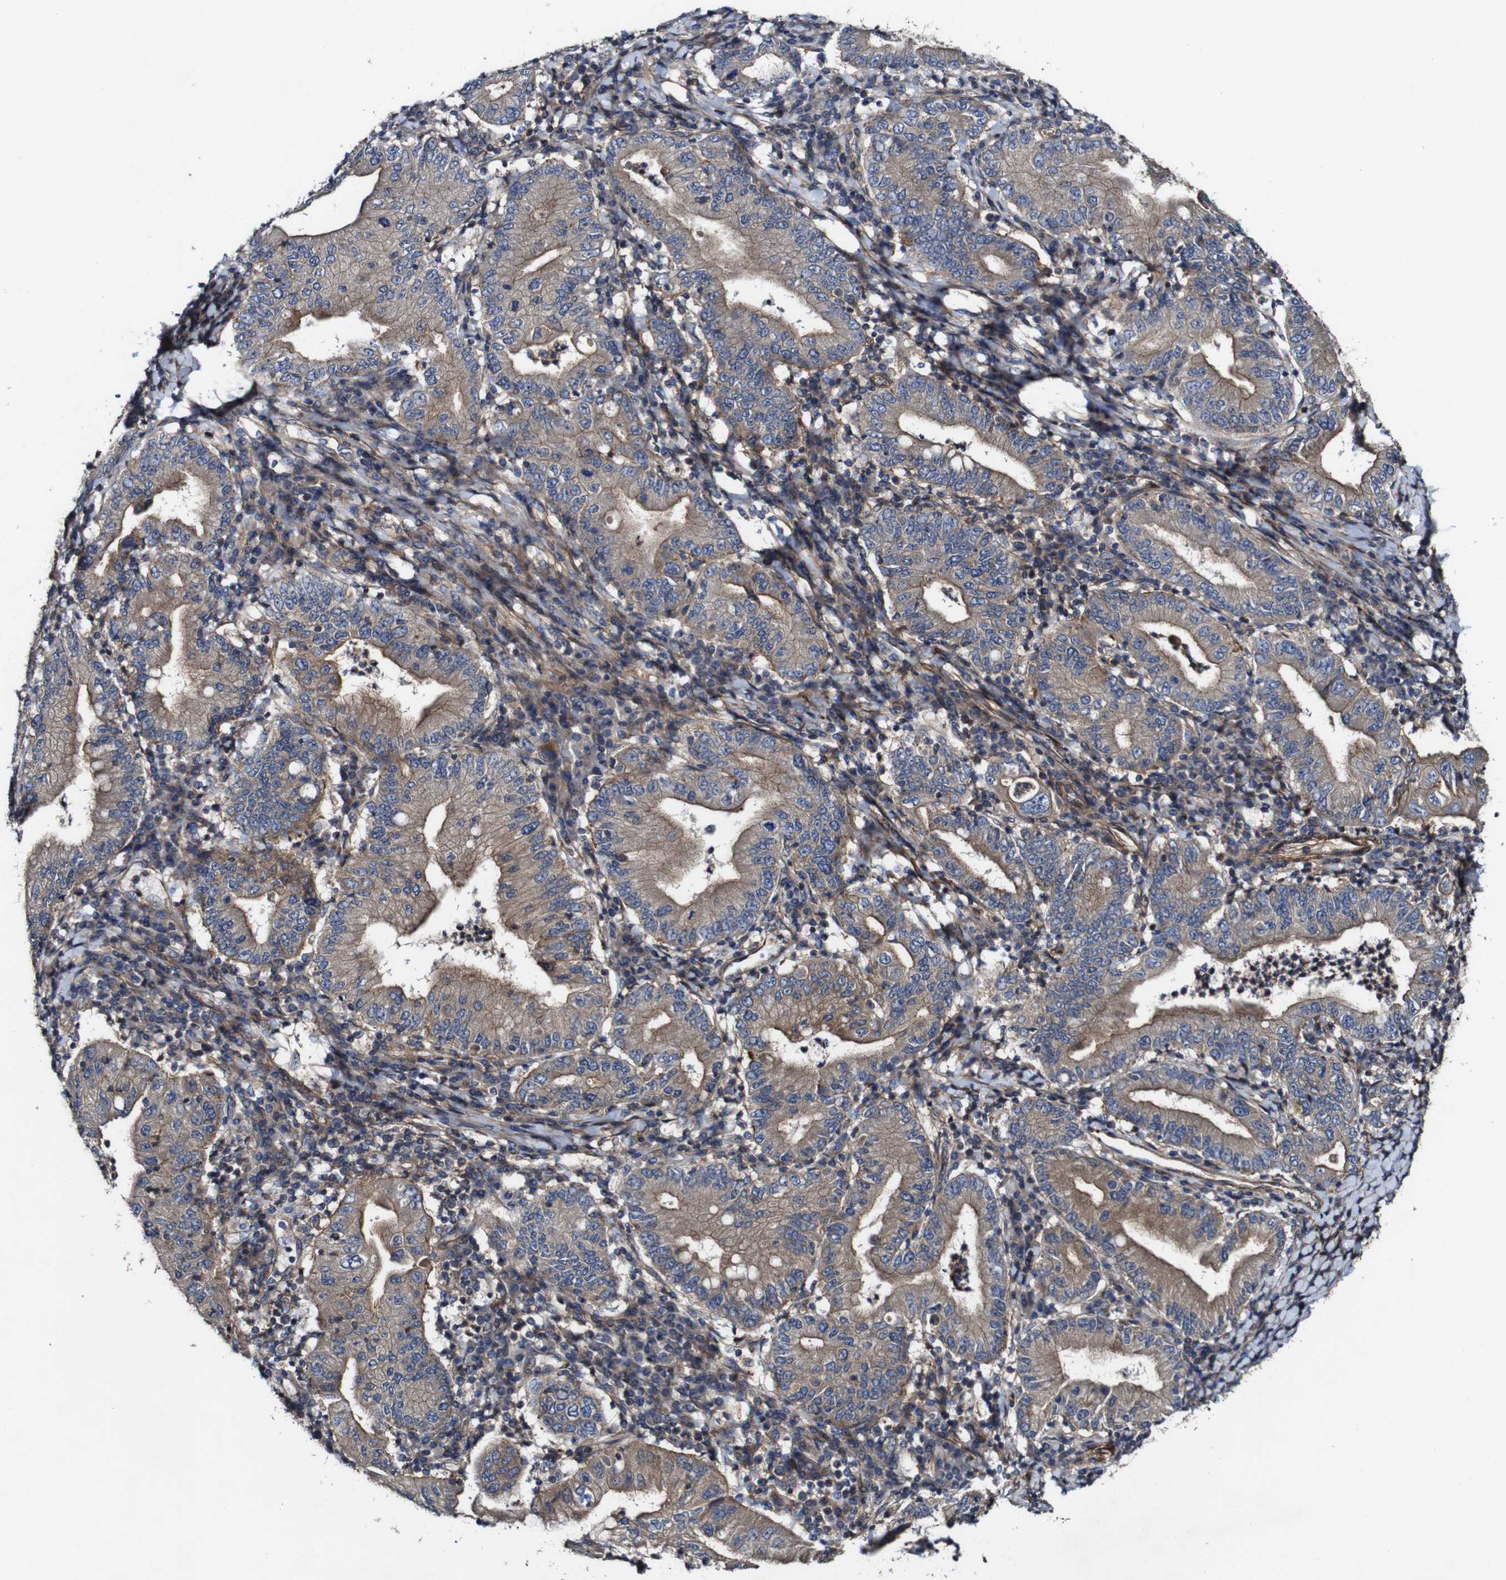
{"staining": {"intensity": "moderate", "quantity": ">75%", "location": "cytoplasmic/membranous"}, "tissue": "stomach cancer", "cell_type": "Tumor cells", "image_type": "cancer", "snomed": [{"axis": "morphology", "description": "Normal tissue, NOS"}, {"axis": "morphology", "description": "Adenocarcinoma, NOS"}, {"axis": "topography", "description": "Esophagus"}, {"axis": "topography", "description": "Stomach, upper"}, {"axis": "topography", "description": "Peripheral nerve tissue"}], "caption": "This is a micrograph of IHC staining of stomach cancer (adenocarcinoma), which shows moderate staining in the cytoplasmic/membranous of tumor cells.", "gene": "GSDME", "patient": {"sex": "male", "age": 62}}